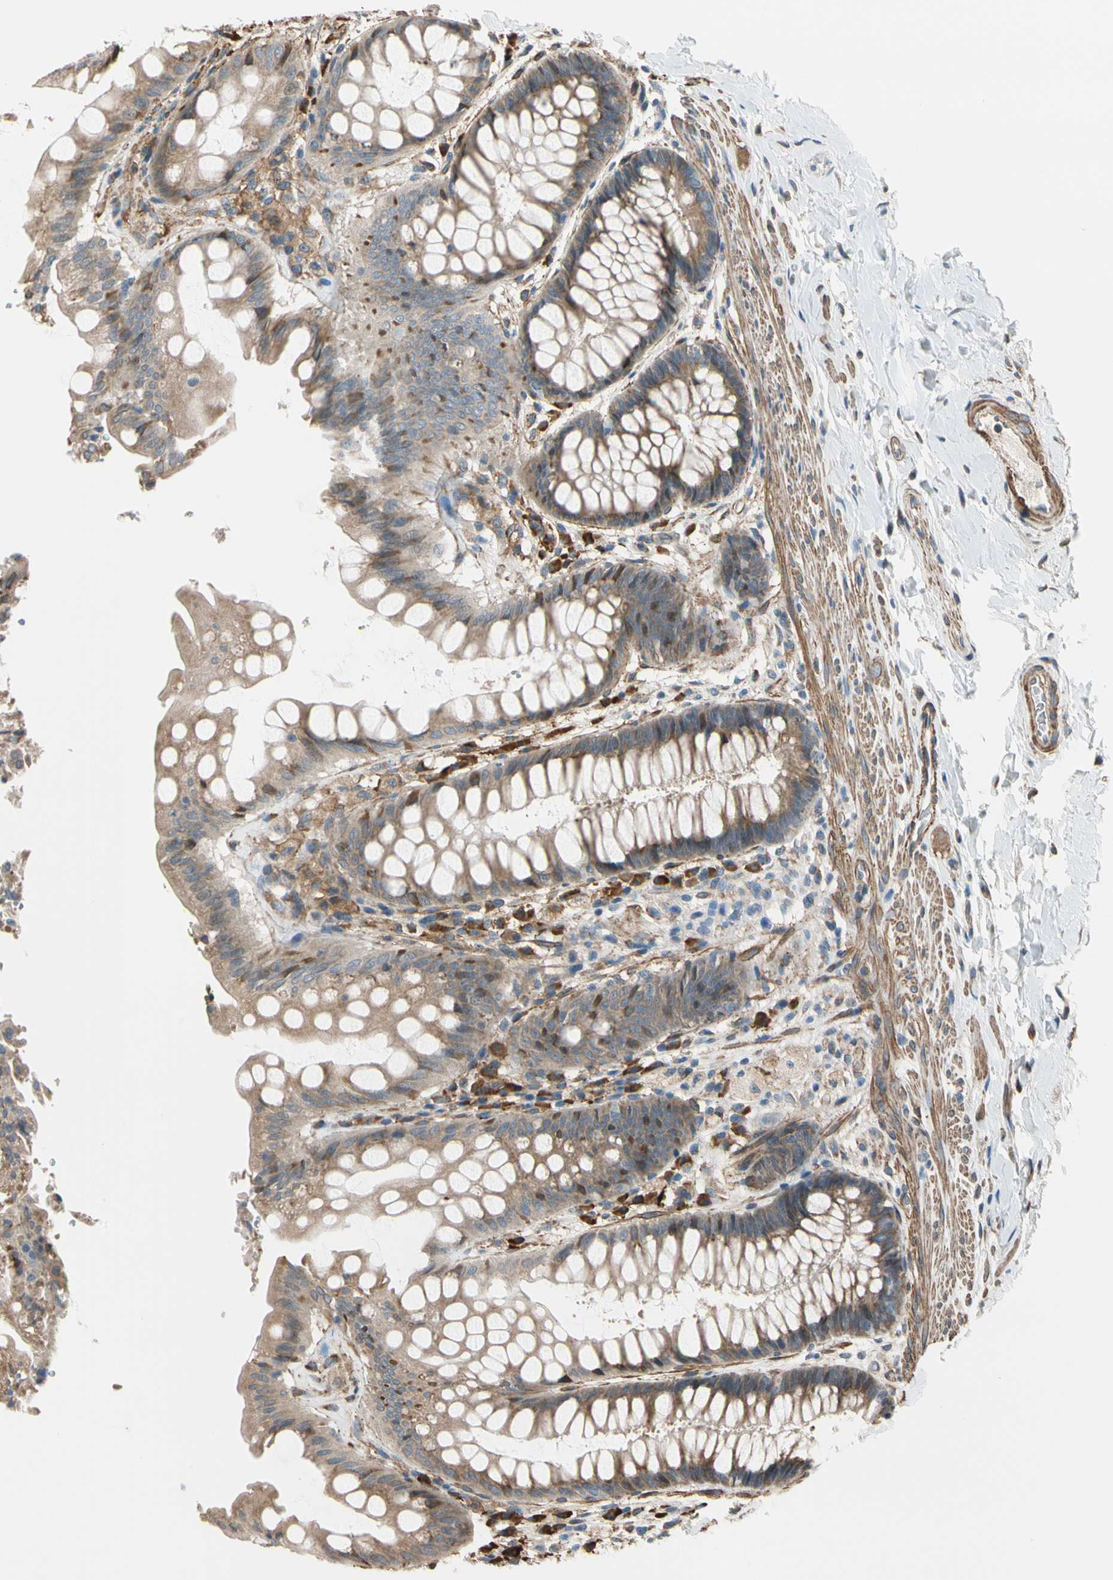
{"staining": {"intensity": "moderate", "quantity": ">75%", "location": "cytoplasmic/membranous"}, "tissue": "rectum", "cell_type": "Glandular cells", "image_type": "normal", "snomed": [{"axis": "morphology", "description": "Normal tissue, NOS"}, {"axis": "topography", "description": "Rectum"}], "caption": "Protein staining by immunohistochemistry displays moderate cytoplasmic/membranous staining in about >75% of glandular cells in benign rectum. Nuclei are stained in blue.", "gene": "LIMK2", "patient": {"sex": "female", "age": 46}}